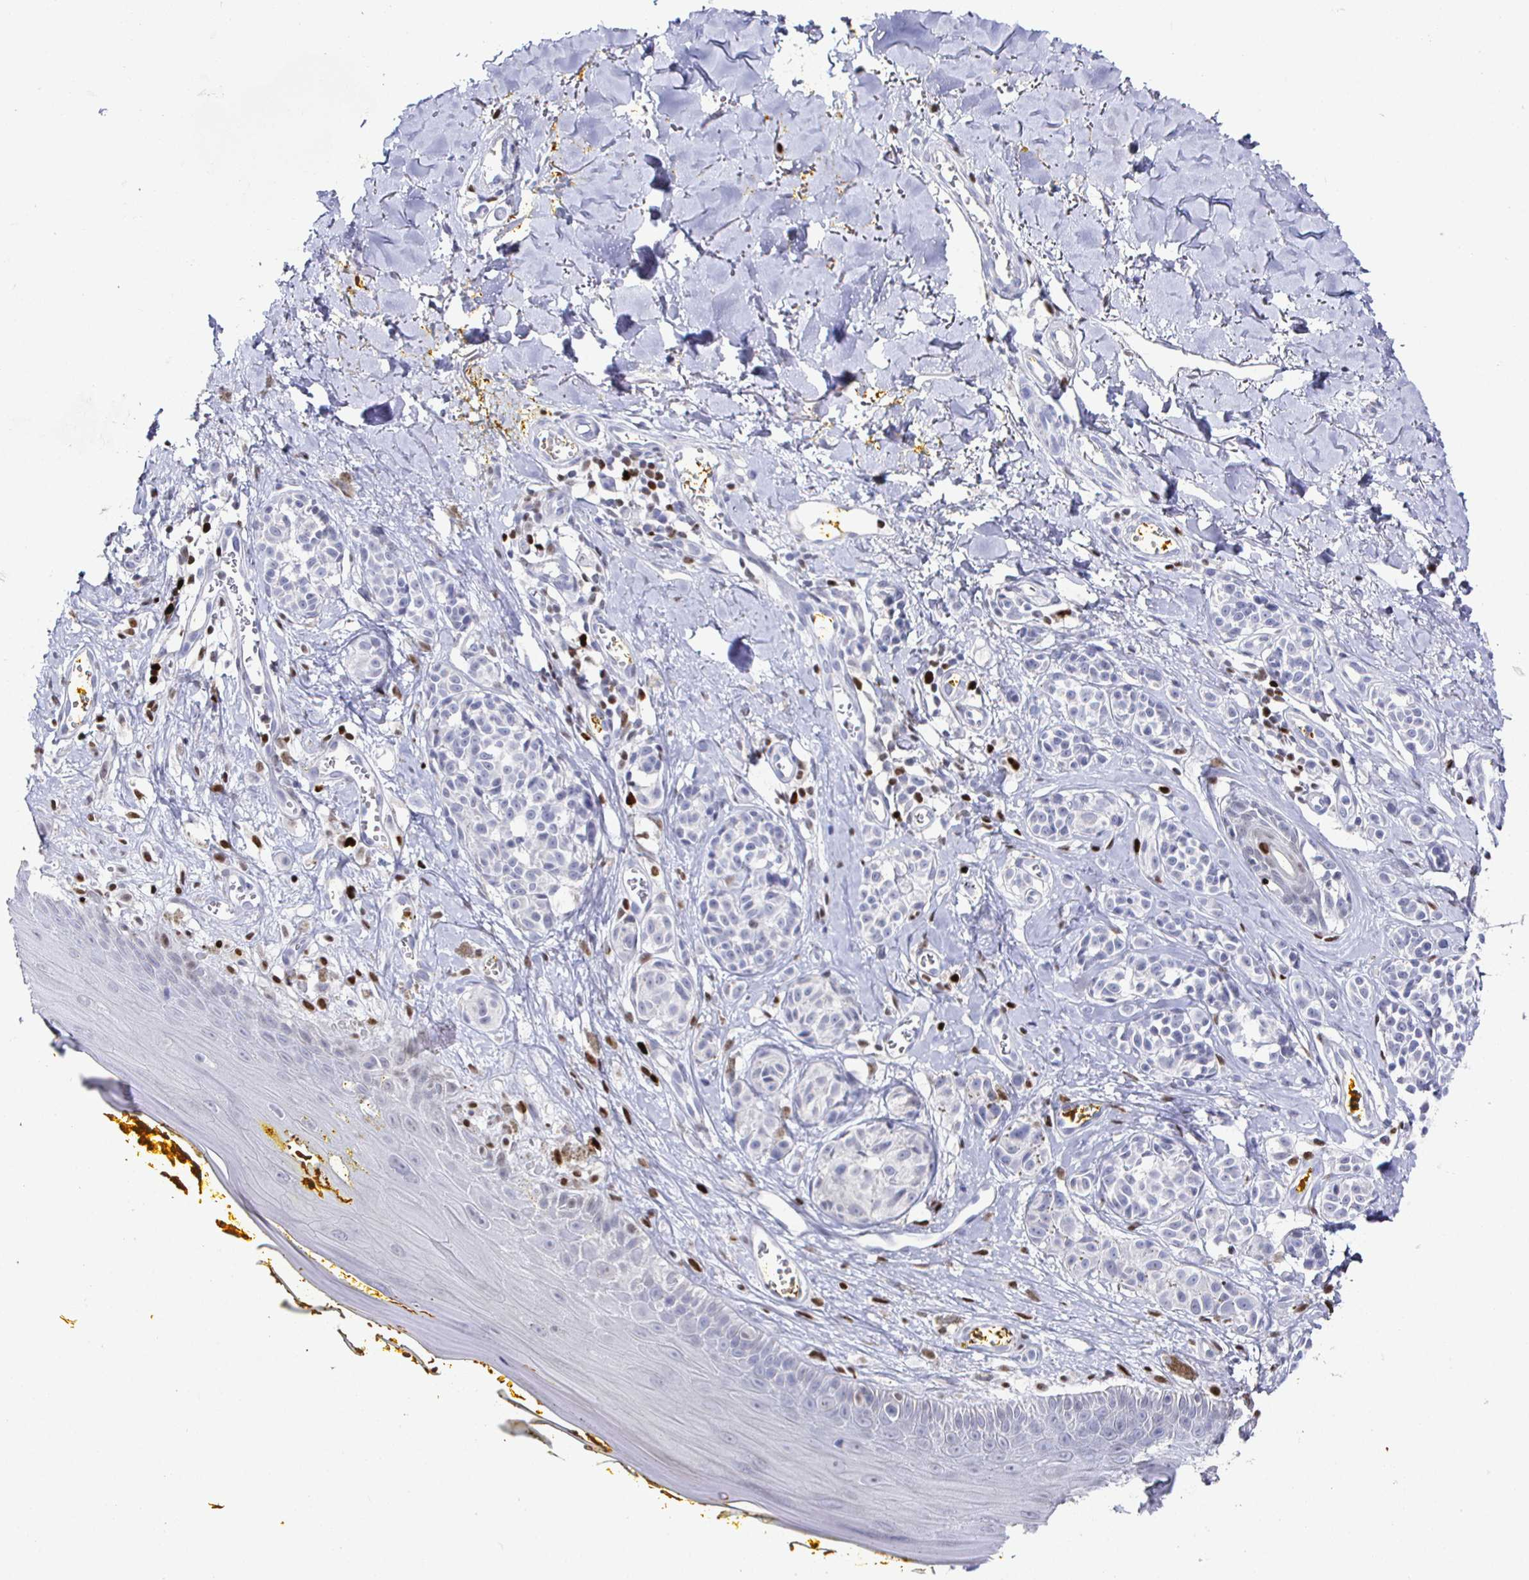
{"staining": {"intensity": "negative", "quantity": "none", "location": "none"}, "tissue": "melanoma", "cell_type": "Tumor cells", "image_type": "cancer", "snomed": [{"axis": "morphology", "description": "Malignant melanoma, NOS"}, {"axis": "topography", "description": "Skin"}], "caption": "Immunohistochemistry (IHC) of human melanoma demonstrates no expression in tumor cells. (DAB (3,3'-diaminobenzidine) immunohistochemistry (IHC), high magnification).", "gene": "RUNX2", "patient": {"sex": "male", "age": 74}}